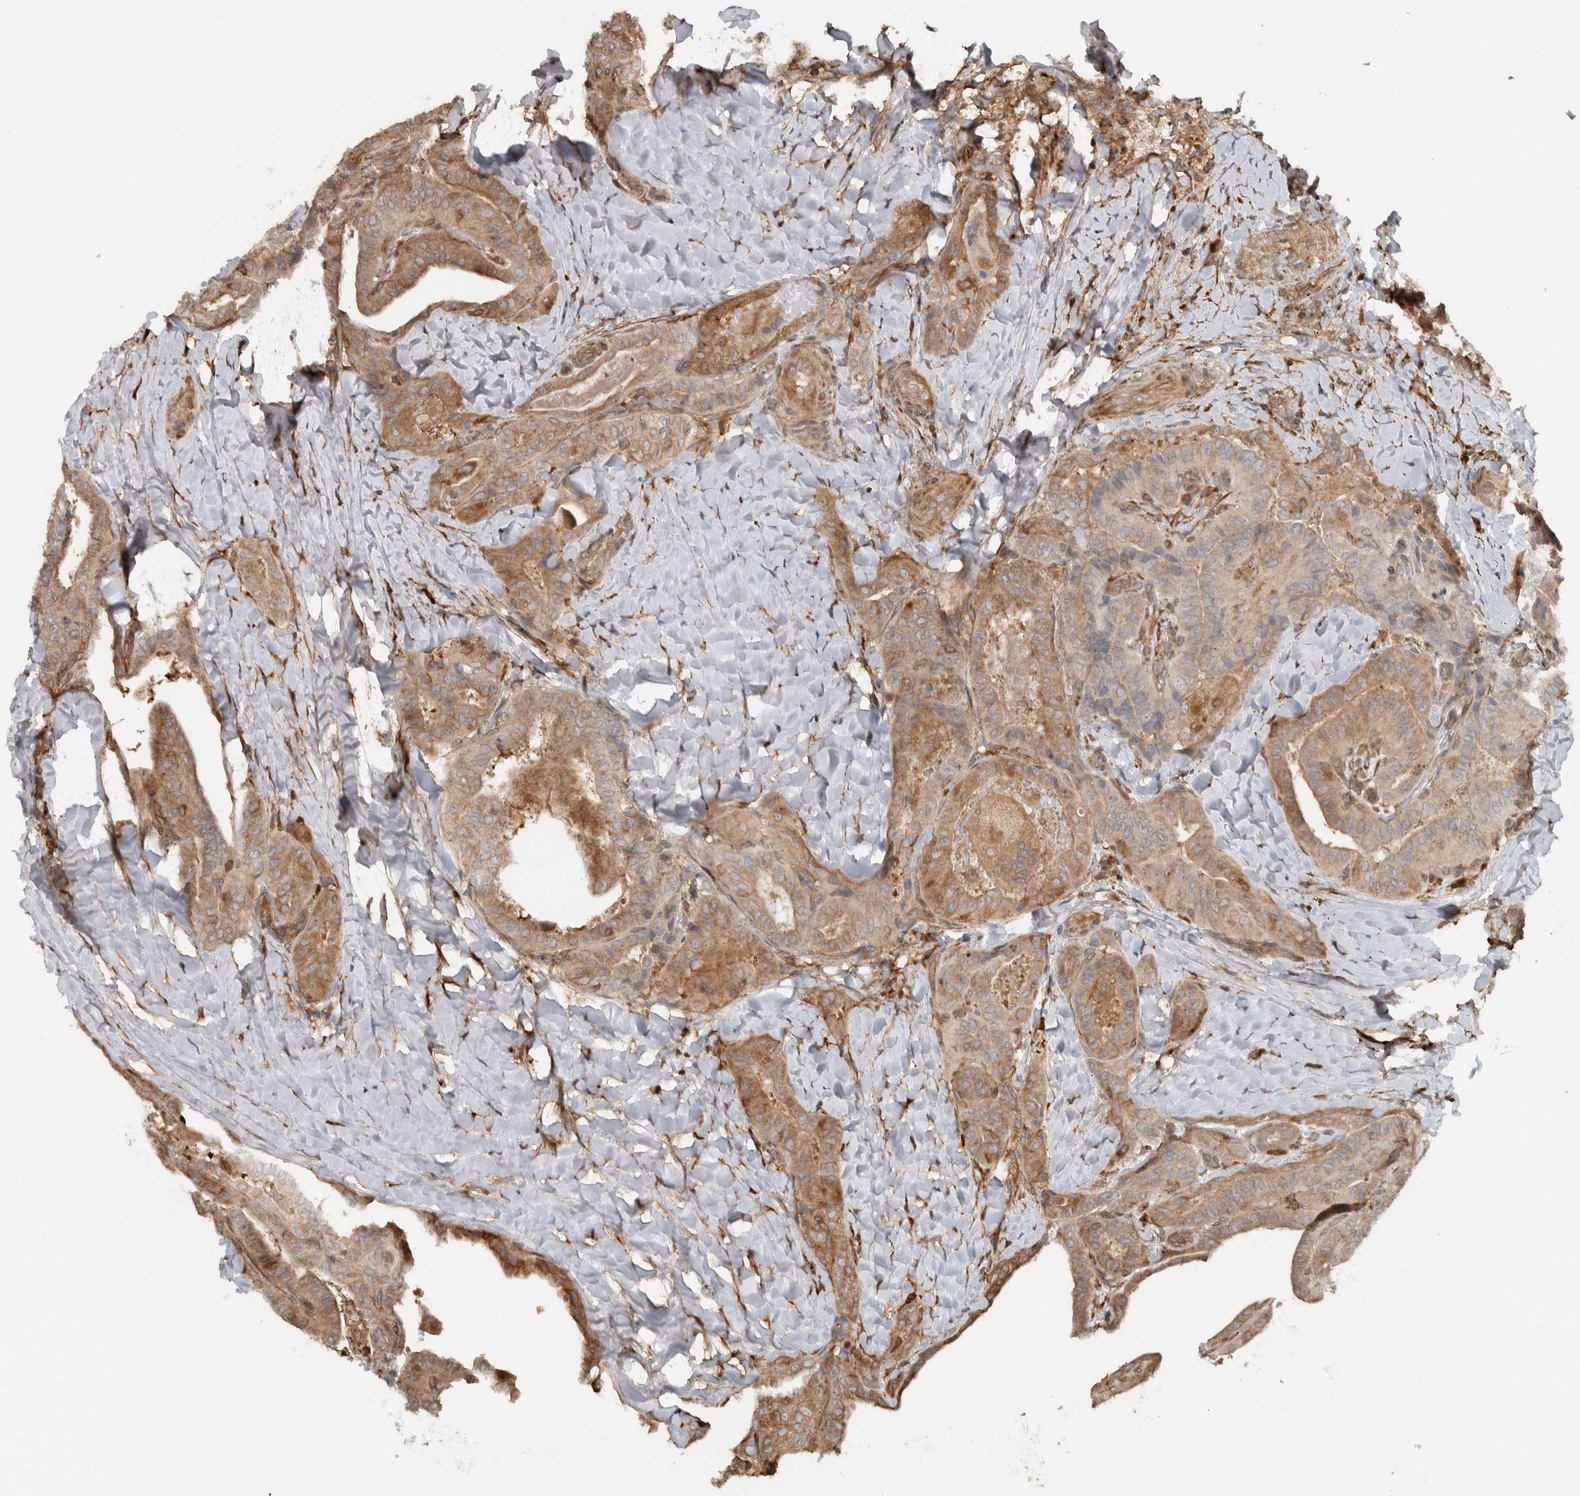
{"staining": {"intensity": "moderate", "quantity": ">75%", "location": "cytoplasmic/membranous"}, "tissue": "thyroid cancer", "cell_type": "Tumor cells", "image_type": "cancer", "snomed": [{"axis": "morphology", "description": "Papillary adenocarcinoma, NOS"}, {"axis": "topography", "description": "Thyroid gland"}], "caption": "Immunohistochemical staining of thyroid cancer (papillary adenocarcinoma) exhibits medium levels of moderate cytoplasmic/membranous protein staining in approximately >75% of tumor cells.", "gene": "CNTROB", "patient": {"sex": "male", "age": 77}}